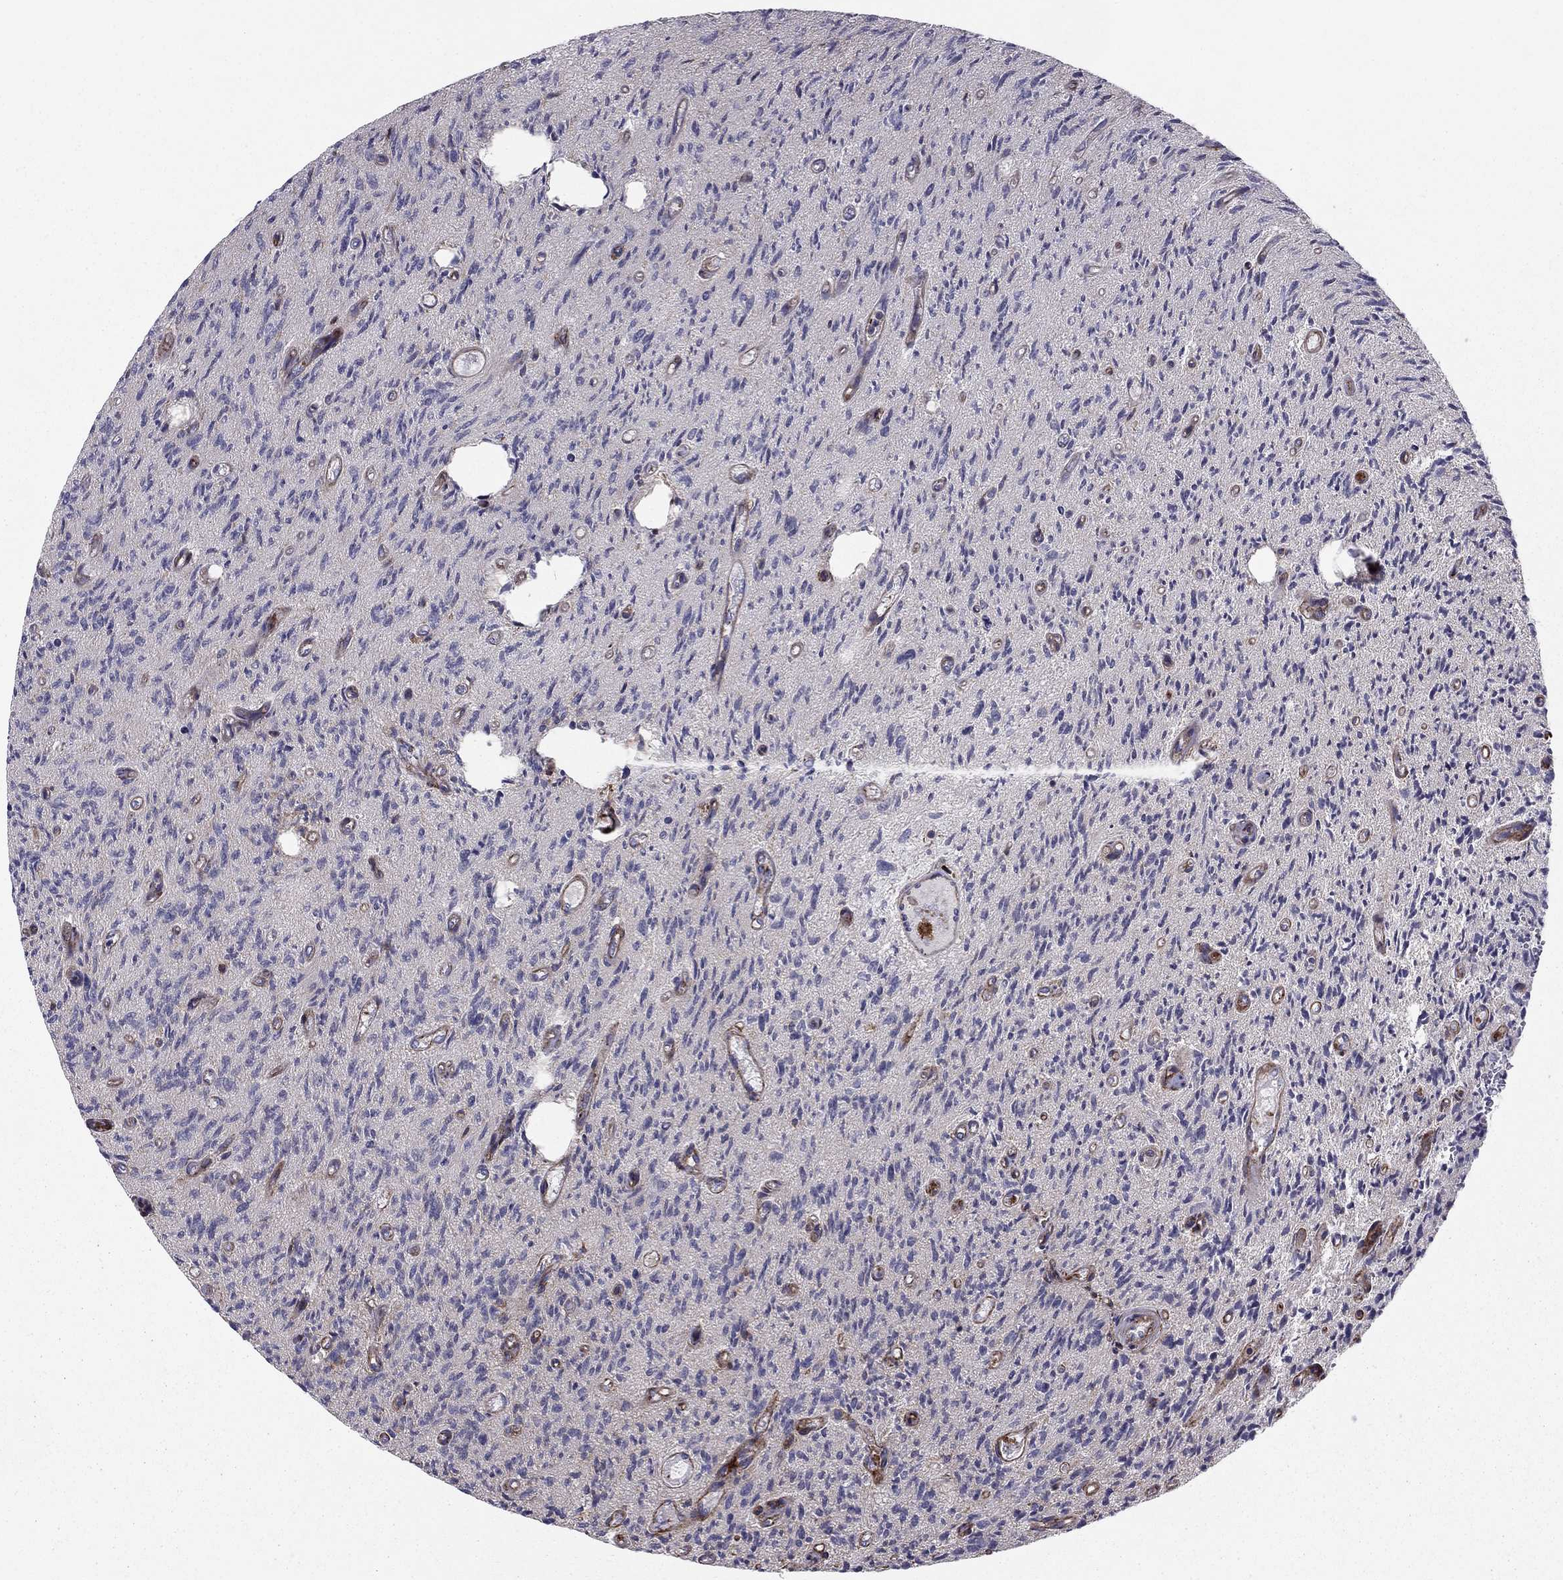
{"staining": {"intensity": "moderate", "quantity": "<25%", "location": "cytoplasmic/membranous"}, "tissue": "glioma", "cell_type": "Tumor cells", "image_type": "cancer", "snomed": [{"axis": "morphology", "description": "Glioma, malignant, High grade"}, {"axis": "topography", "description": "Brain"}], "caption": "Brown immunohistochemical staining in glioma demonstrates moderate cytoplasmic/membranous positivity in about <25% of tumor cells.", "gene": "ALG6", "patient": {"sex": "male", "age": 64}}